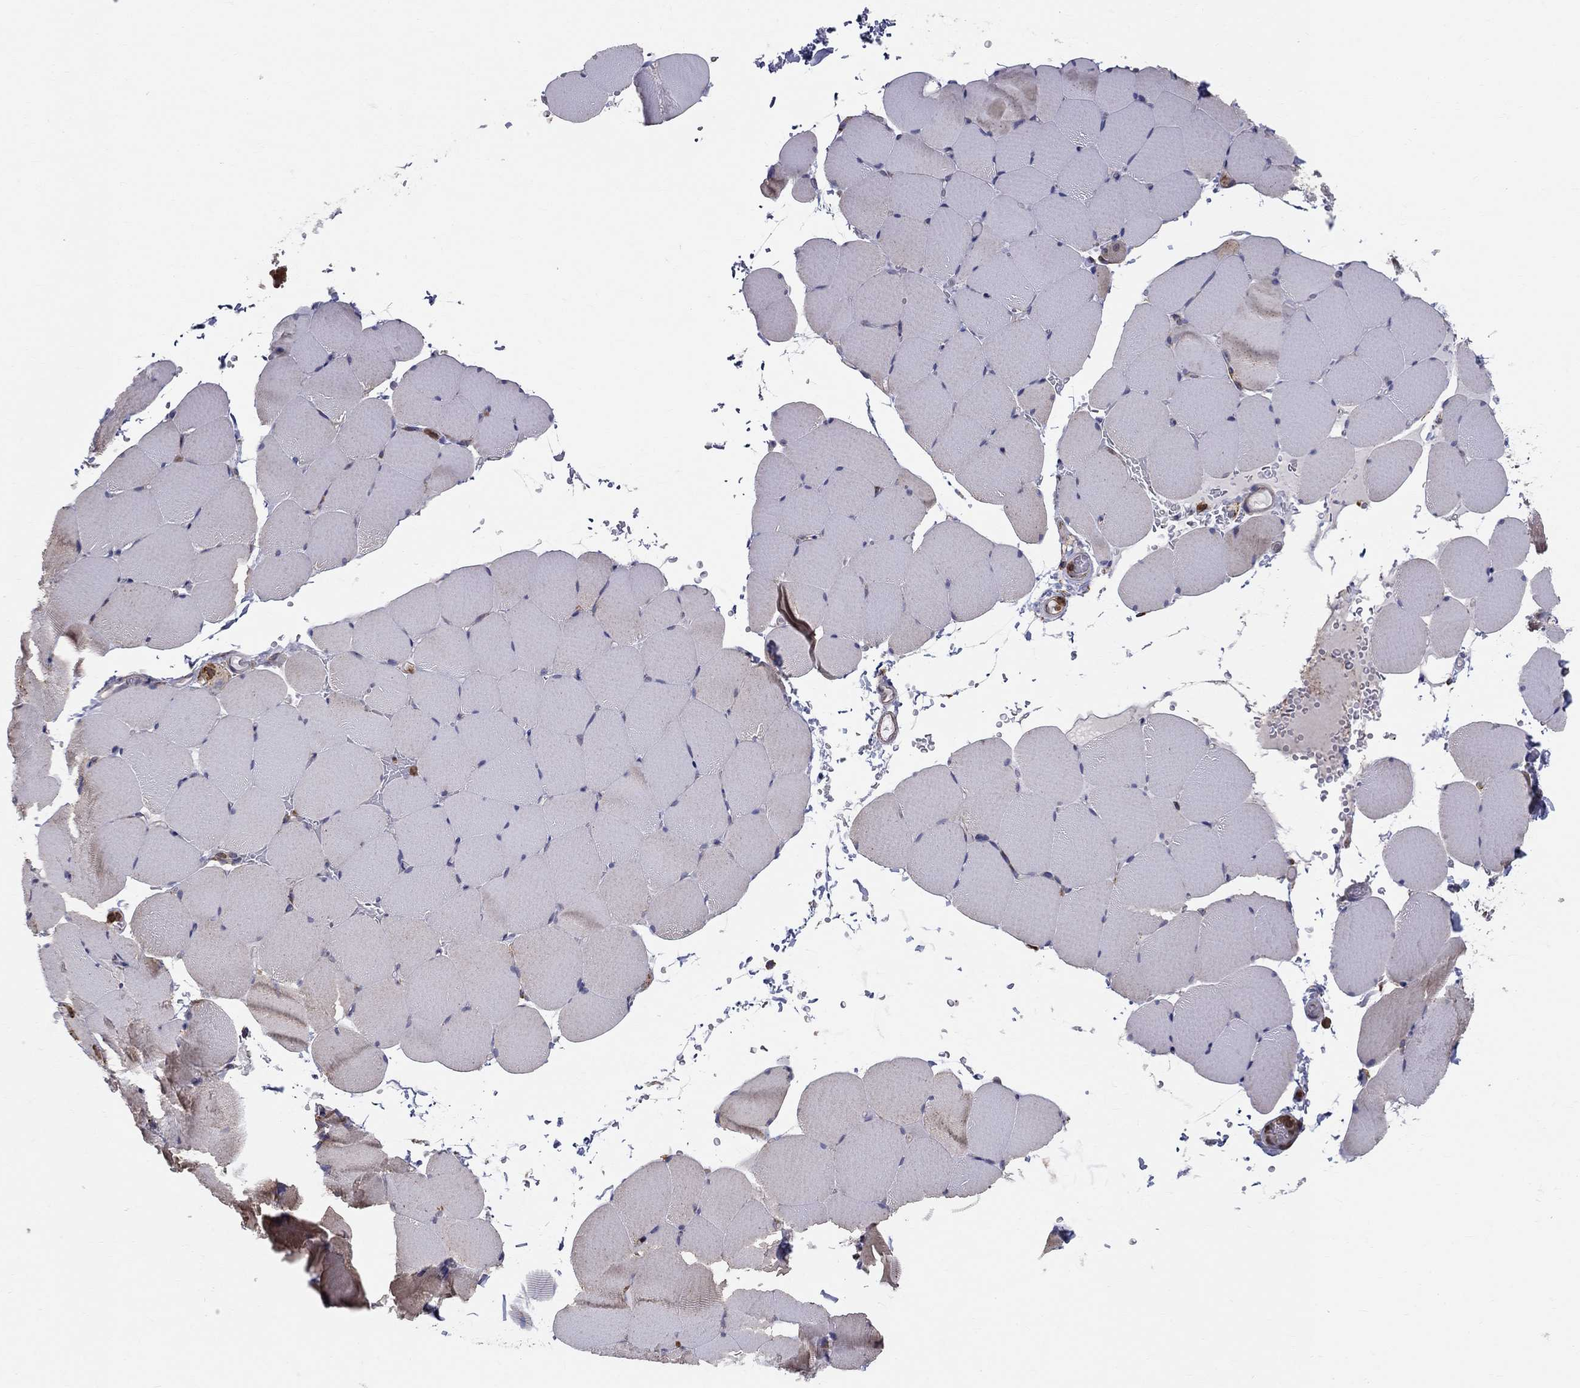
{"staining": {"intensity": "negative", "quantity": "none", "location": "none"}, "tissue": "skeletal muscle", "cell_type": "Myocytes", "image_type": "normal", "snomed": [{"axis": "morphology", "description": "Normal tissue, NOS"}, {"axis": "topography", "description": "Skeletal muscle"}], "caption": "Protein analysis of unremarkable skeletal muscle exhibits no significant expression in myocytes.", "gene": "PRDX4", "patient": {"sex": "female", "age": 37}}